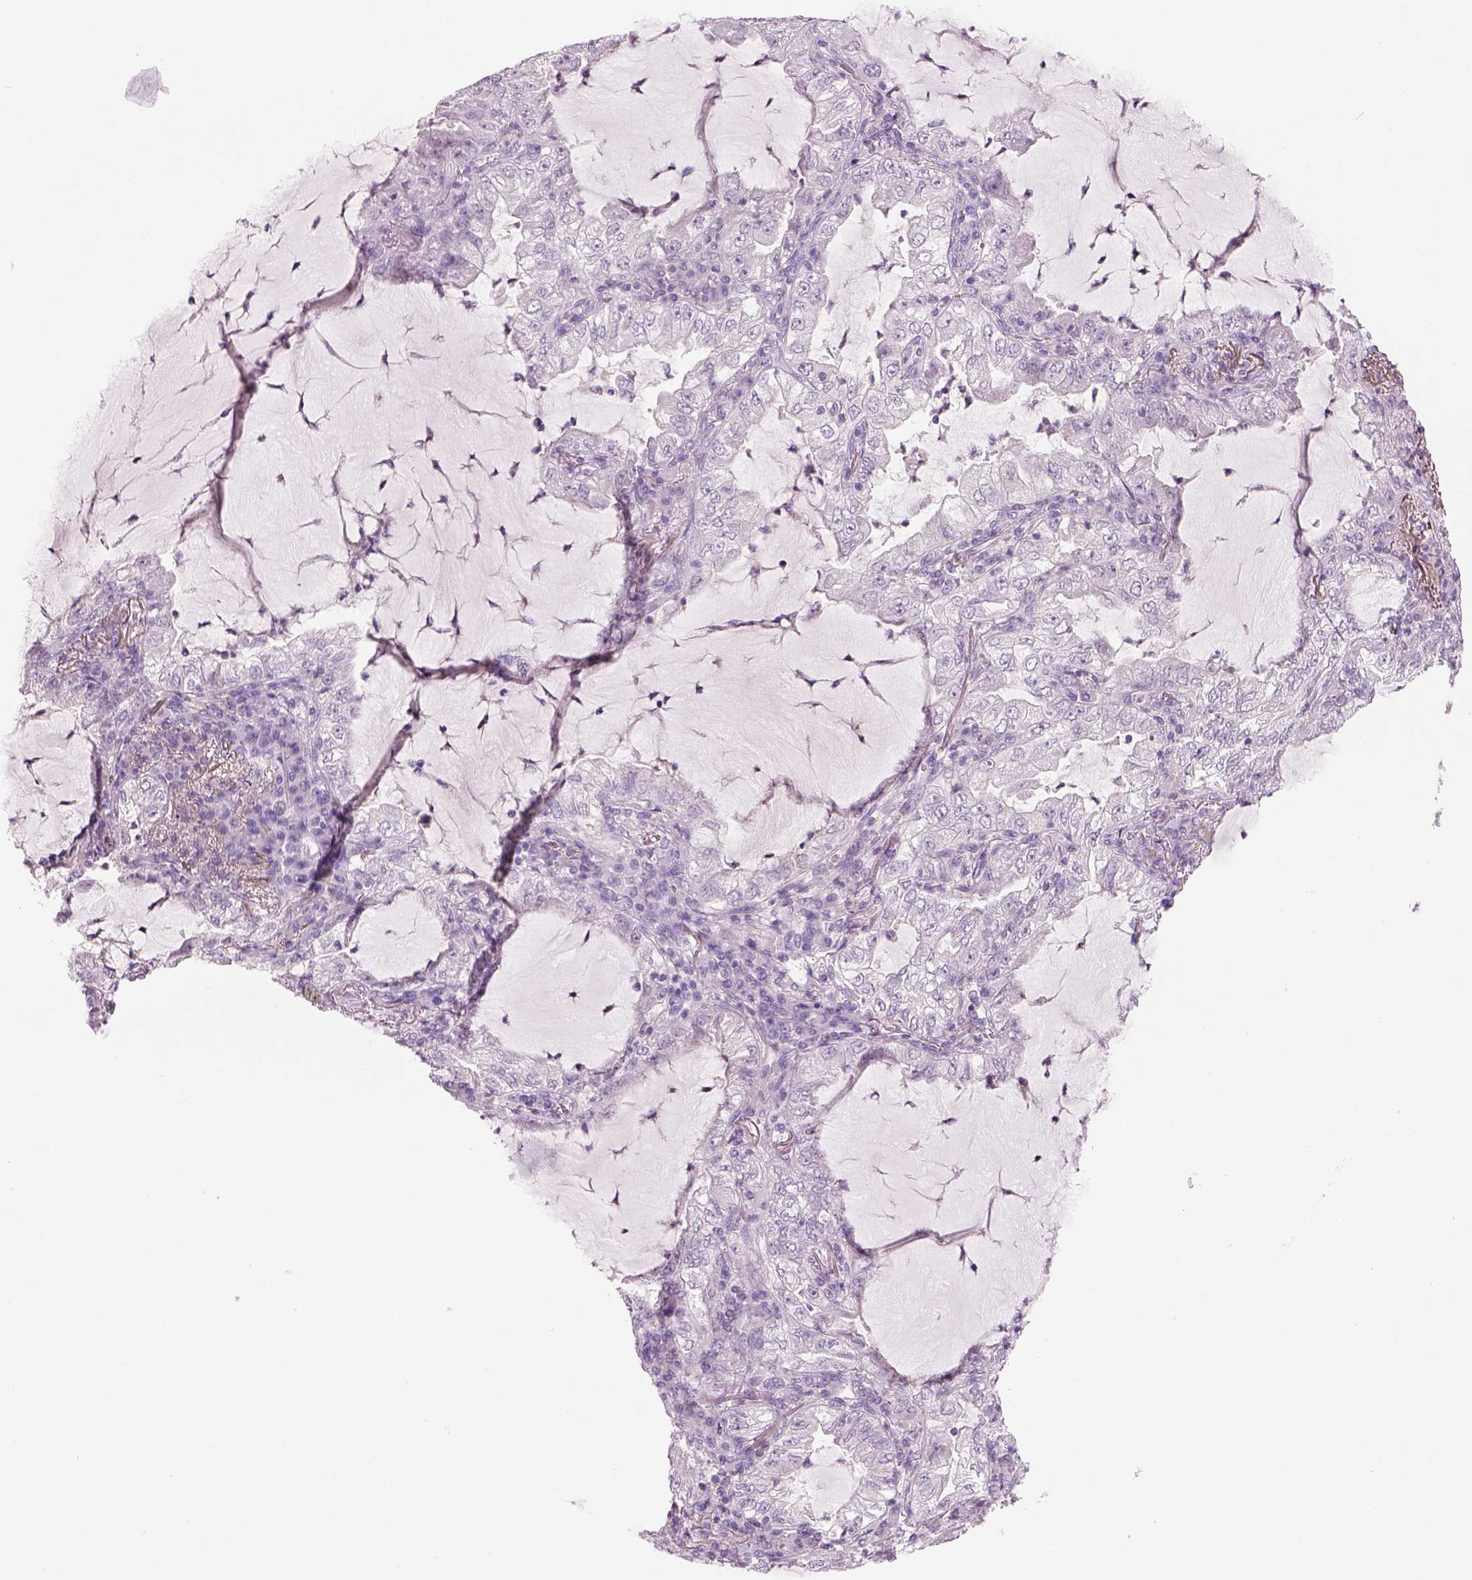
{"staining": {"intensity": "negative", "quantity": "none", "location": "none"}, "tissue": "lung cancer", "cell_type": "Tumor cells", "image_type": "cancer", "snomed": [{"axis": "morphology", "description": "Adenocarcinoma, NOS"}, {"axis": "topography", "description": "Lung"}], "caption": "Tumor cells show no significant positivity in lung cancer.", "gene": "MDH1B", "patient": {"sex": "female", "age": 73}}